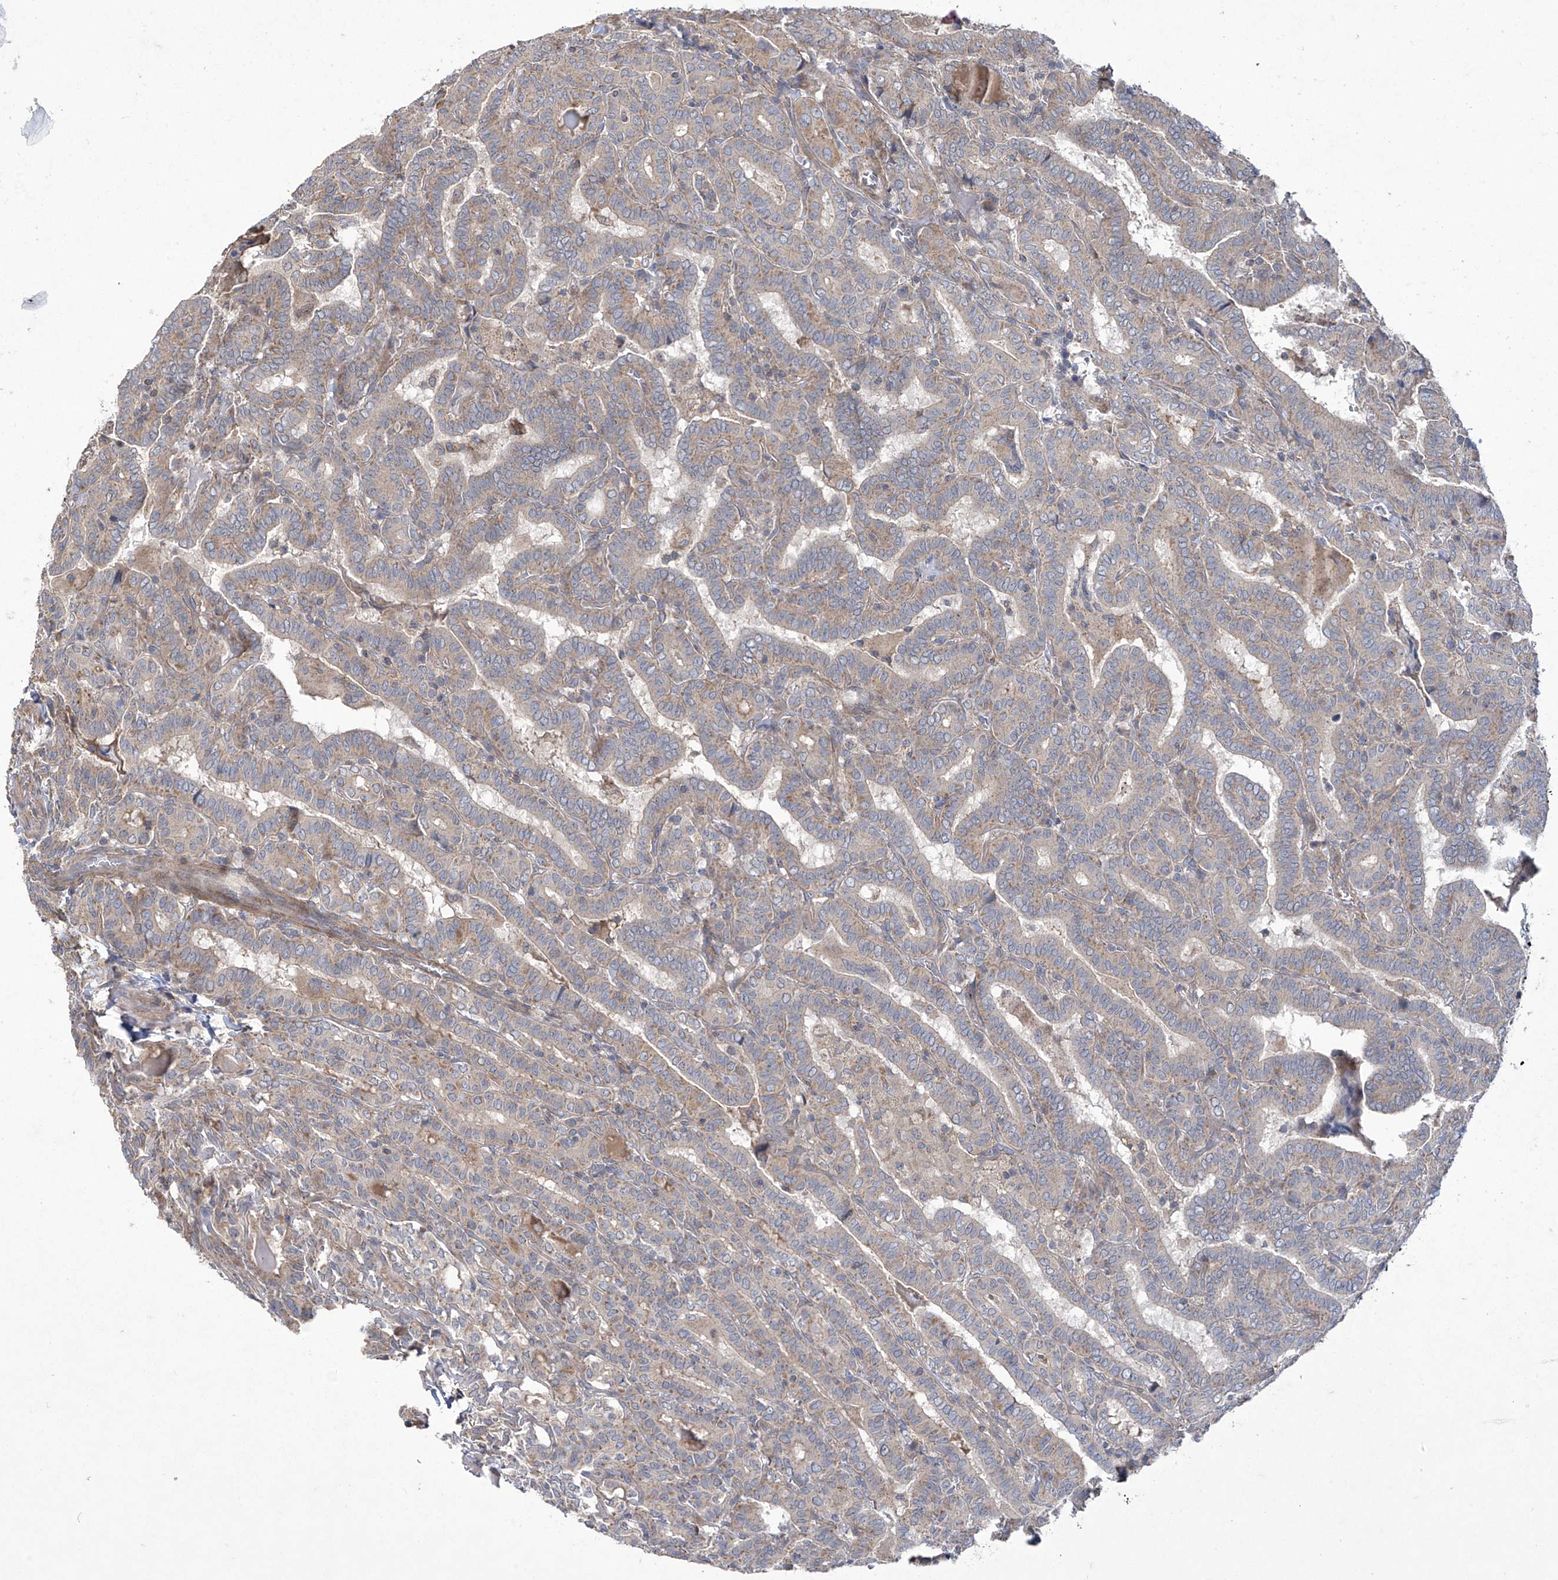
{"staining": {"intensity": "weak", "quantity": "25%-75%", "location": "cytoplasmic/membranous"}, "tissue": "thyroid cancer", "cell_type": "Tumor cells", "image_type": "cancer", "snomed": [{"axis": "morphology", "description": "Papillary adenocarcinoma, NOS"}, {"axis": "topography", "description": "Thyroid gland"}], "caption": "DAB immunohistochemical staining of human papillary adenocarcinoma (thyroid) reveals weak cytoplasmic/membranous protein expression in about 25%-75% of tumor cells. (Stains: DAB in brown, nuclei in blue, Microscopy: brightfield microscopy at high magnification).", "gene": "TRIM60", "patient": {"sex": "female", "age": 72}}